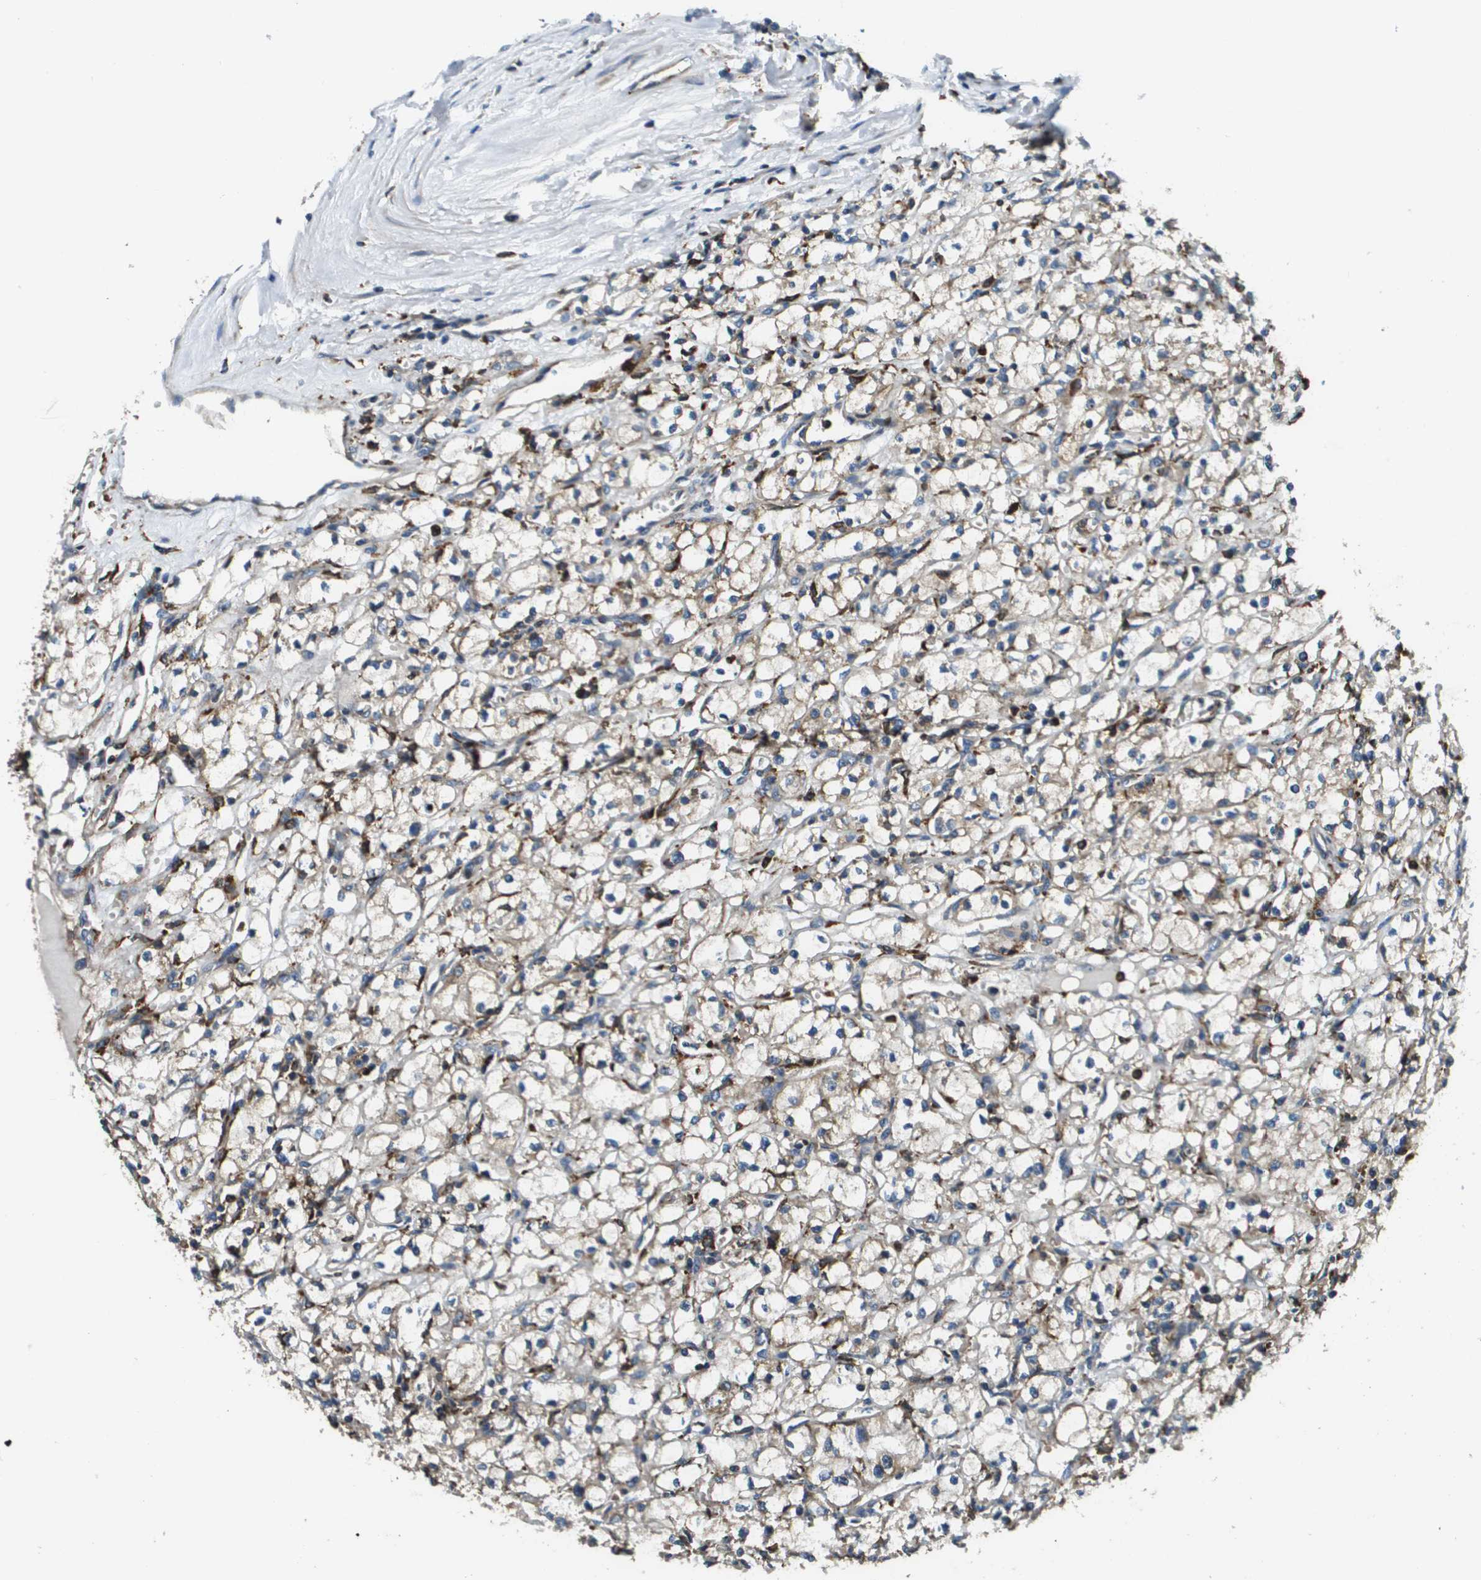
{"staining": {"intensity": "negative", "quantity": "none", "location": "none"}, "tissue": "renal cancer", "cell_type": "Tumor cells", "image_type": "cancer", "snomed": [{"axis": "morphology", "description": "Adenocarcinoma, NOS"}, {"axis": "topography", "description": "Kidney"}], "caption": "A high-resolution photomicrograph shows immunohistochemistry staining of renal adenocarcinoma, which demonstrates no significant positivity in tumor cells.", "gene": "CNPY3", "patient": {"sex": "male", "age": 56}}